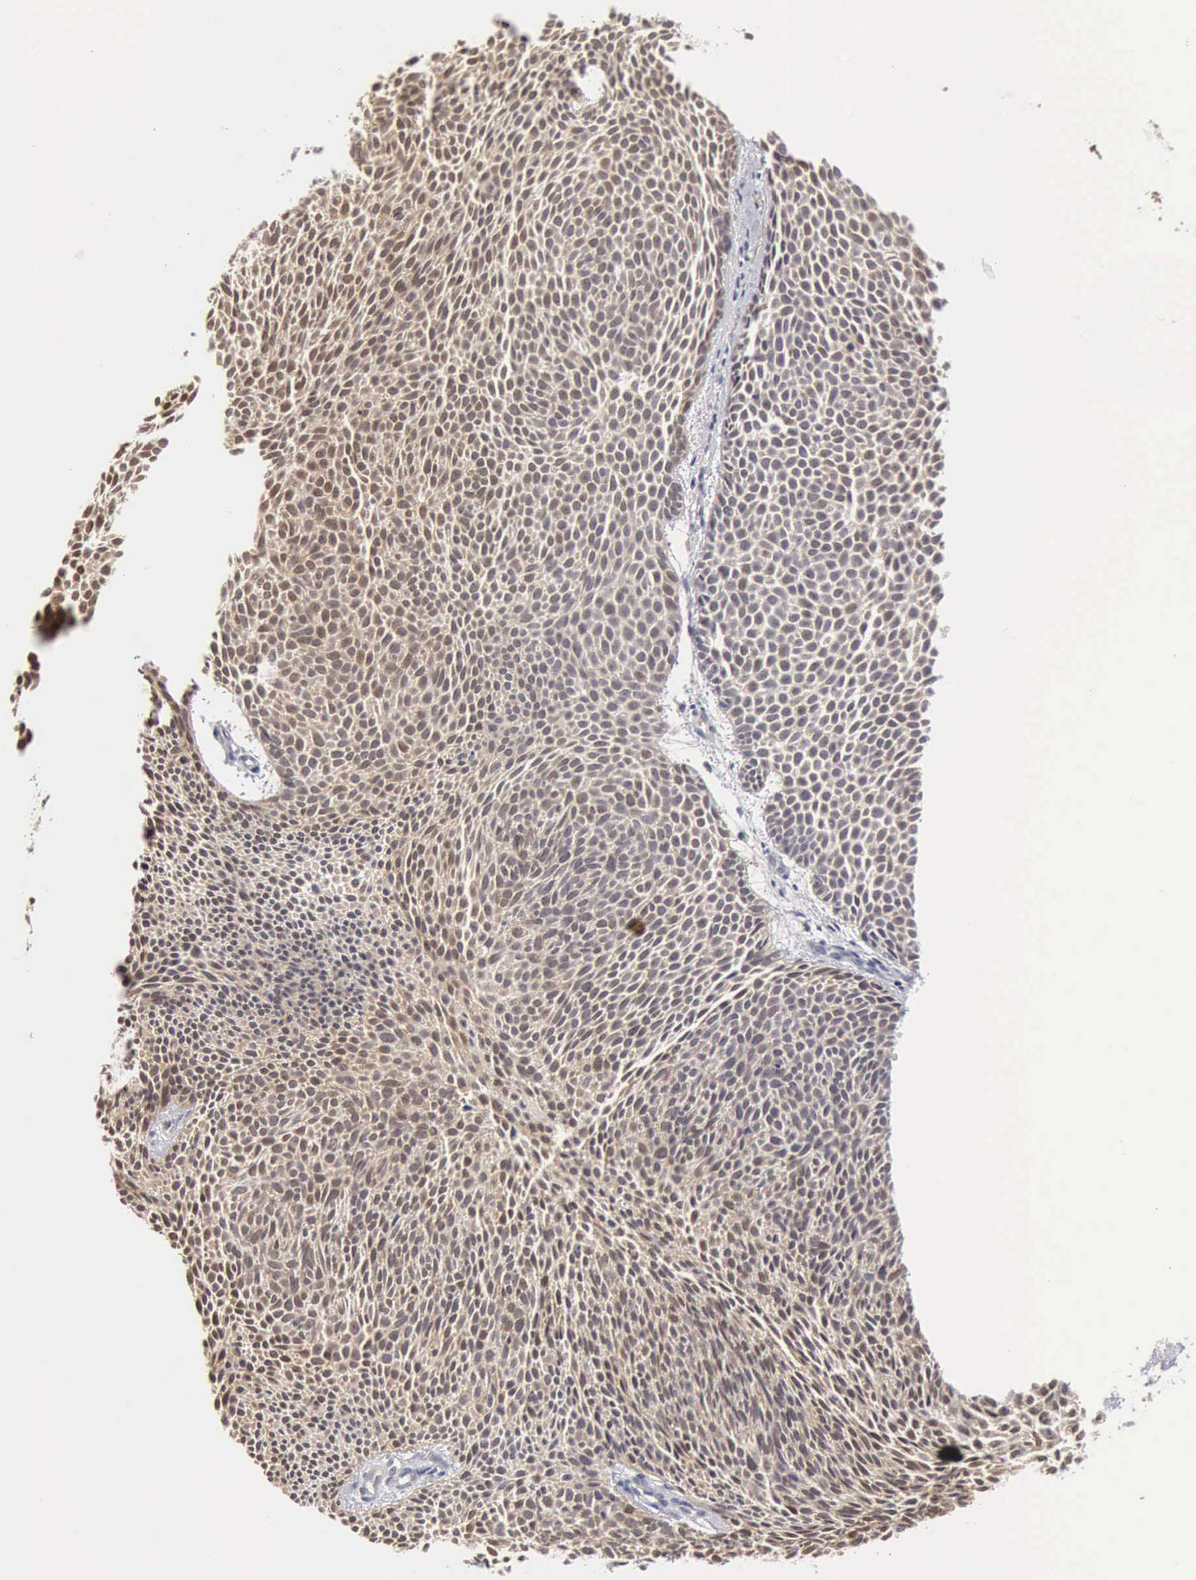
{"staining": {"intensity": "weak", "quantity": ">75%", "location": "cytoplasmic/membranous"}, "tissue": "skin cancer", "cell_type": "Tumor cells", "image_type": "cancer", "snomed": [{"axis": "morphology", "description": "Basal cell carcinoma"}, {"axis": "topography", "description": "Skin"}], "caption": "IHC (DAB (3,3'-diaminobenzidine)) staining of basal cell carcinoma (skin) displays weak cytoplasmic/membranous protein positivity in approximately >75% of tumor cells.", "gene": "PTGR2", "patient": {"sex": "male", "age": 84}}